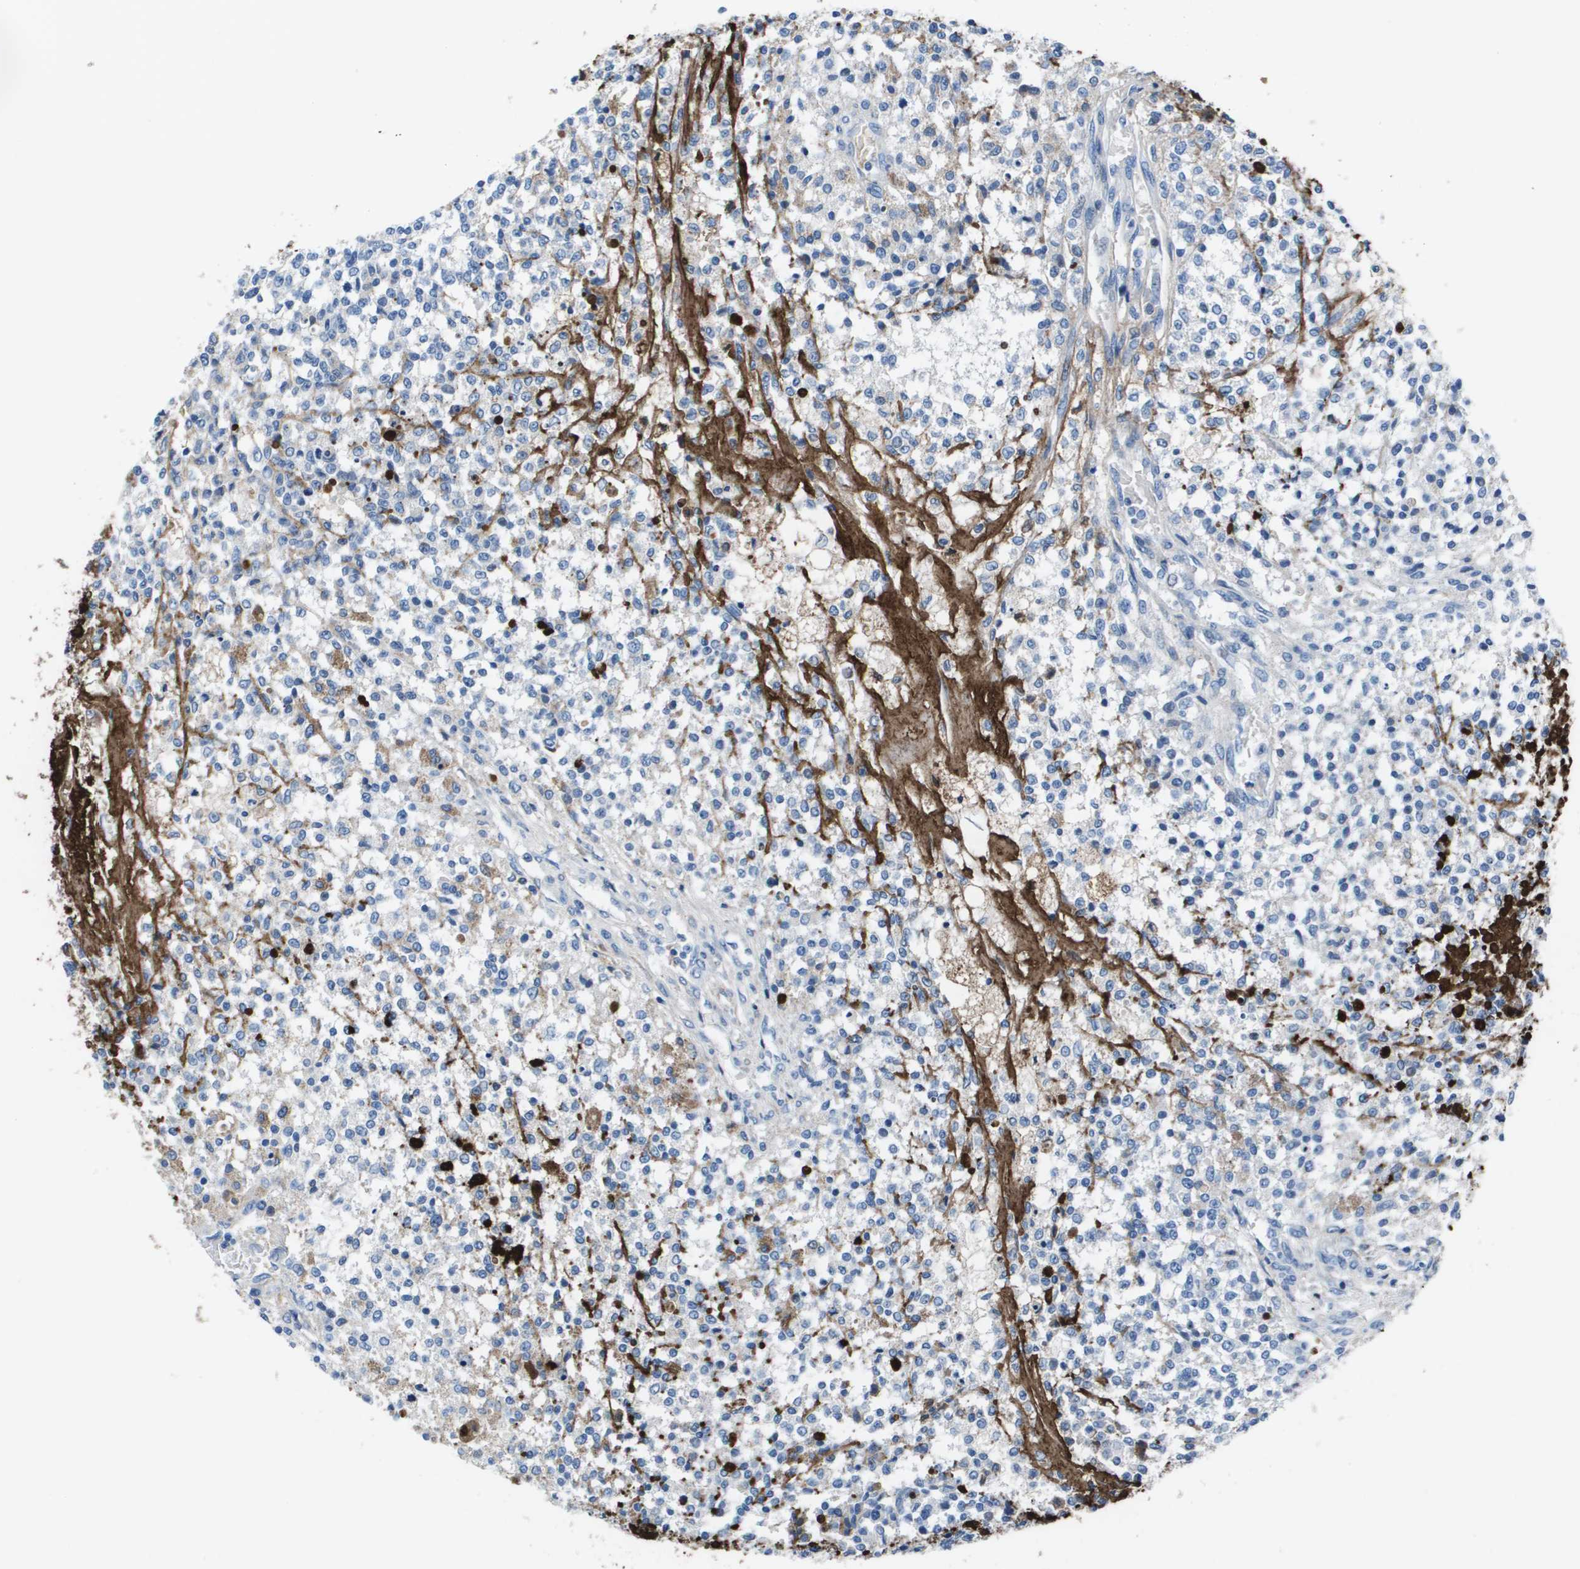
{"staining": {"intensity": "weak", "quantity": "<25%", "location": "cytoplasmic/membranous"}, "tissue": "testis cancer", "cell_type": "Tumor cells", "image_type": "cancer", "snomed": [{"axis": "morphology", "description": "Seminoma, NOS"}, {"axis": "topography", "description": "Testis"}], "caption": "The immunohistochemistry image has no significant positivity in tumor cells of testis cancer (seminoma) tissue. (DAB immunohistochemistry (IHC), high magnification).", "gene": "VTN", "patient": {"sex": "male", "age": 59}}